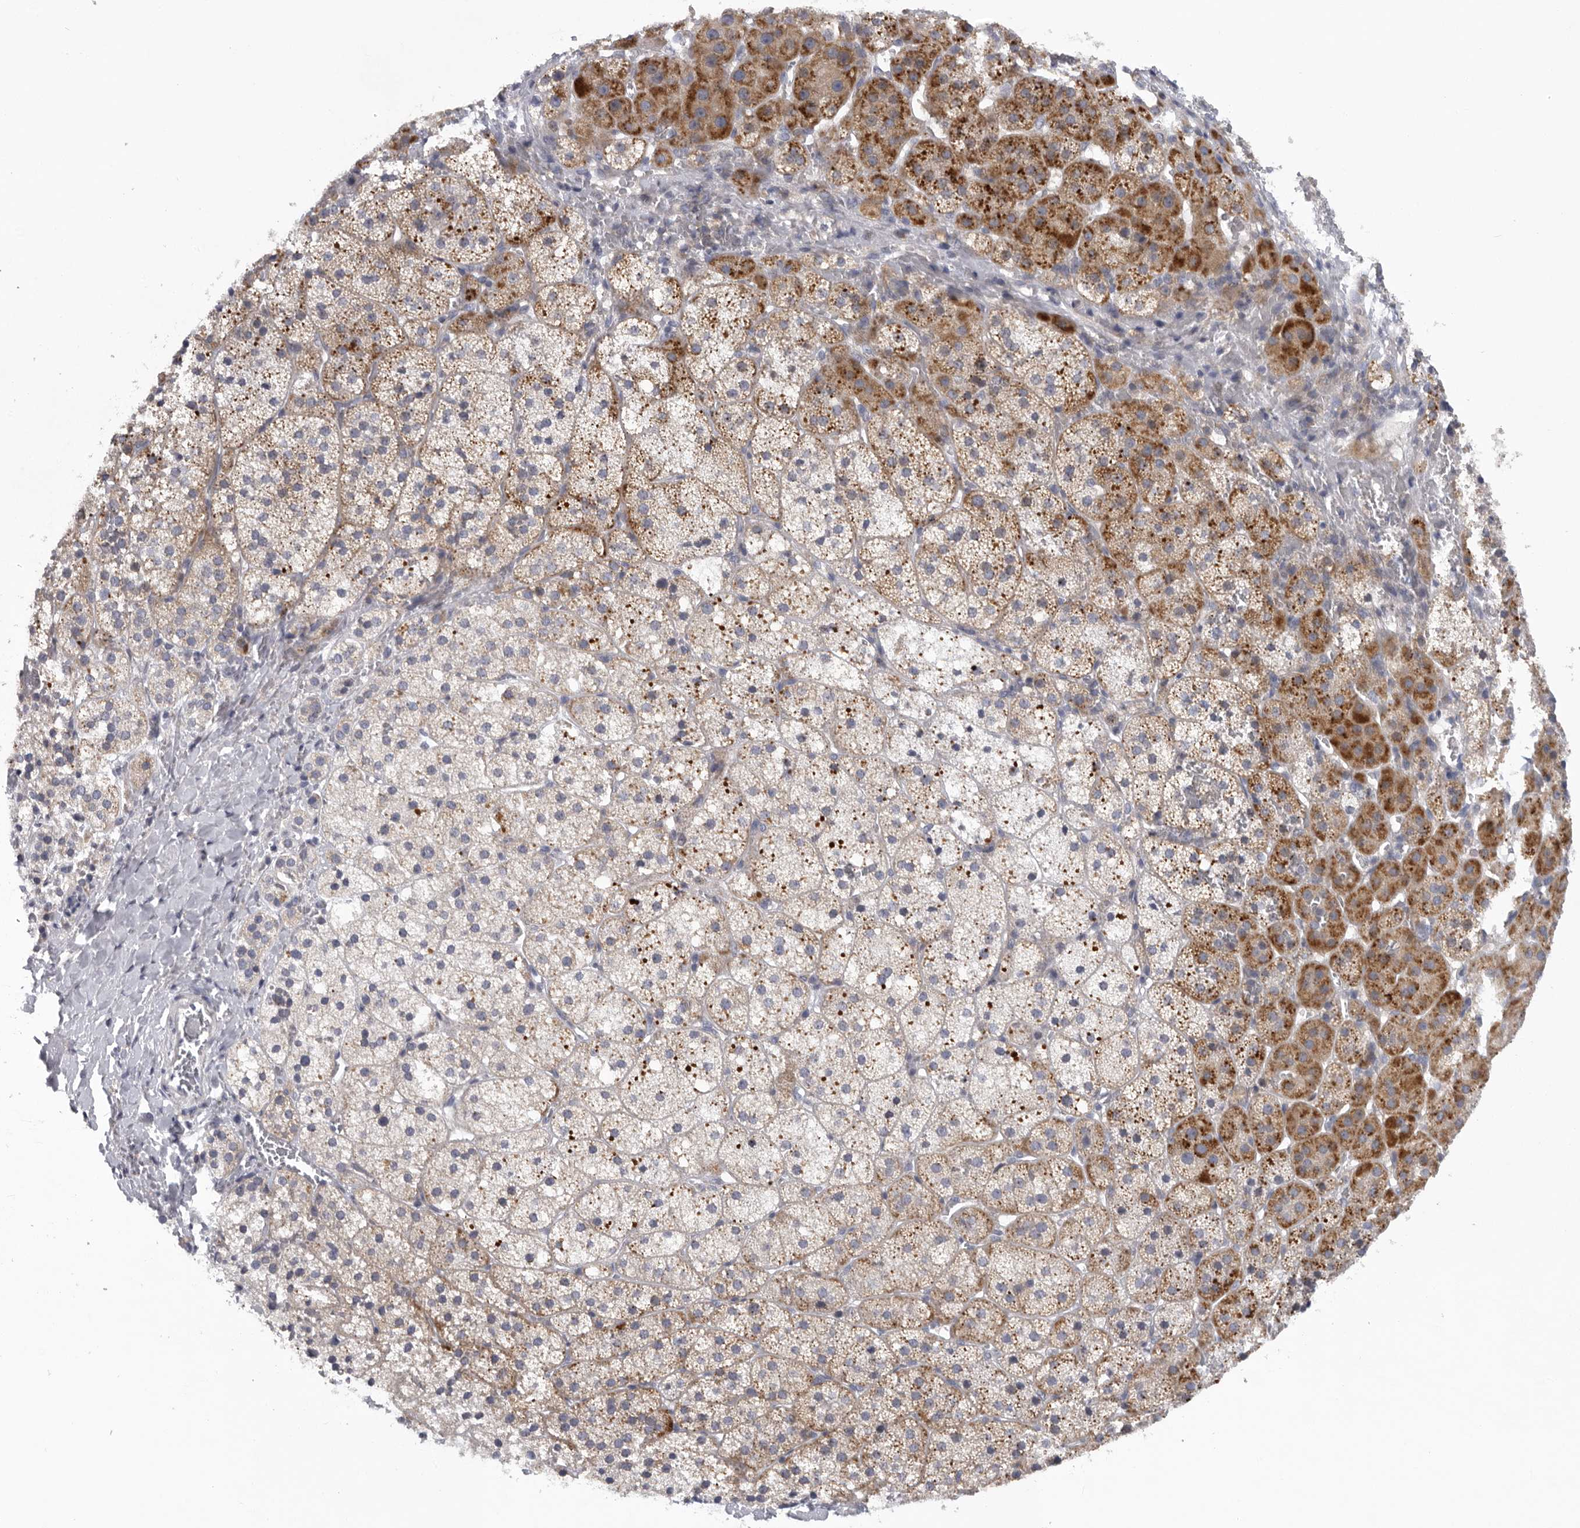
{"staining": {"intensity": "moderate", "quantity": ">75%", "location": "cytoplasmic/membranous"}, "tissue": "adrenal gland", "cell_type": "Glandular cells", "image_type": "normal", "snomed": [{"axis": "morphology", "description": "Normal tissue, NOS"}, {"axis": "topography", "description": "Adrenal gland"}], "caption": "Benign adrenal gland was stained to show a protein in brown. There is medium levels of moderate cytoplasmic/membranous staining in approximately >75% of glandular cells. (brown staining indicates protein expression, while blue staining denotes nuclei).", "gene": "USP24", "patient": {"sex": "female", "age": 44}}